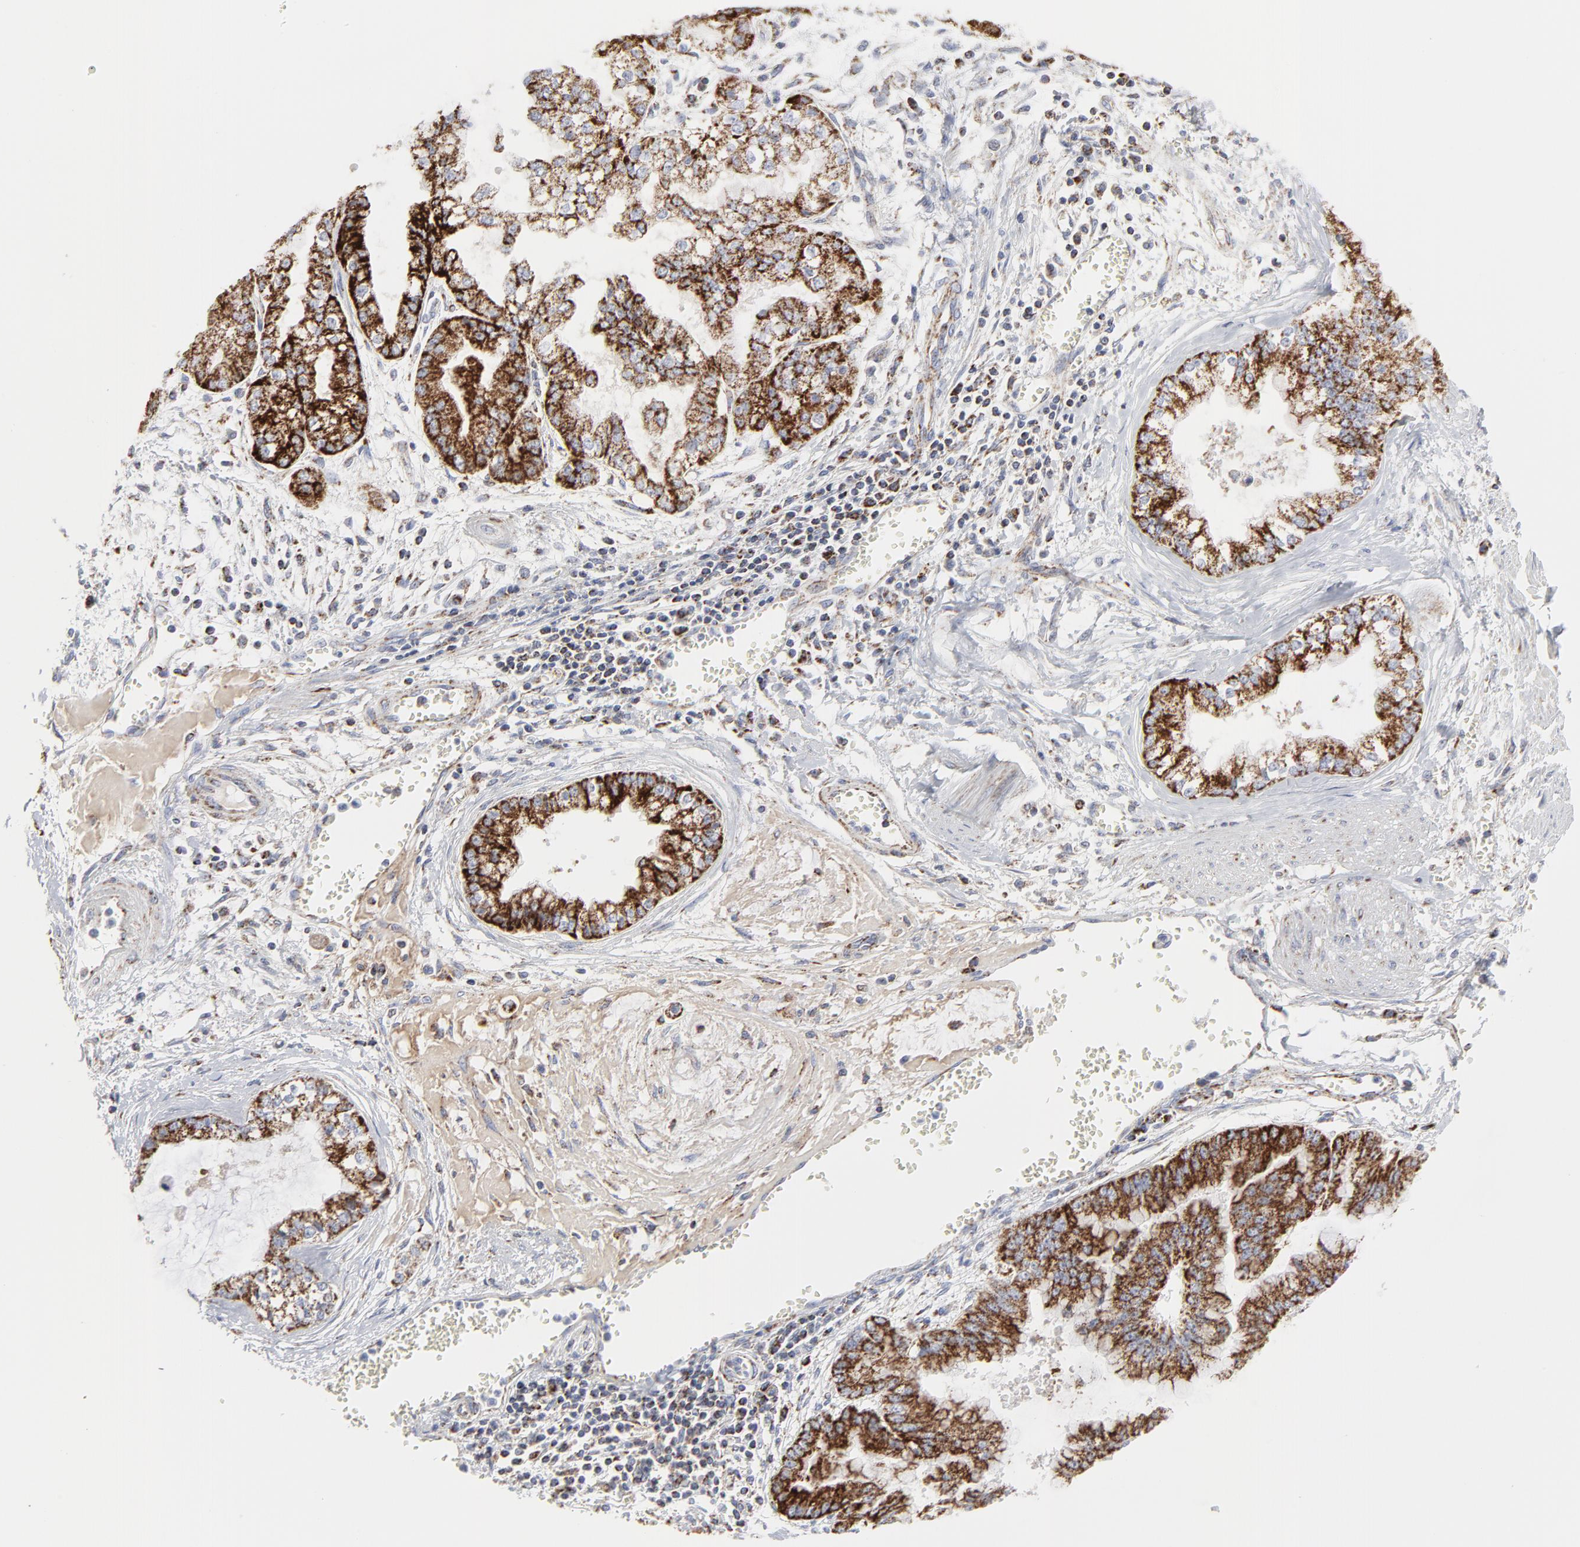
{"staining": {"intensity": "strong", "quantity": ">75%", "location": "cytoplasmic/membranous"}, "tissue": "liver cancer", "cell_type": "Tumor cells", "image_type": "cancer", "snomed": [{"axis": "morphology", "description": "Cholangiocarcinoma"}, {"axis": "topography", "description": "Liver"}], "caption": "A photomicrograph of human liver cancer stained for a protein displays strong cytoplasmic/membranous brown staining in tumor cells.", "gene": "TXNRD2", "patient": {"sex": "female", "age": 79}}